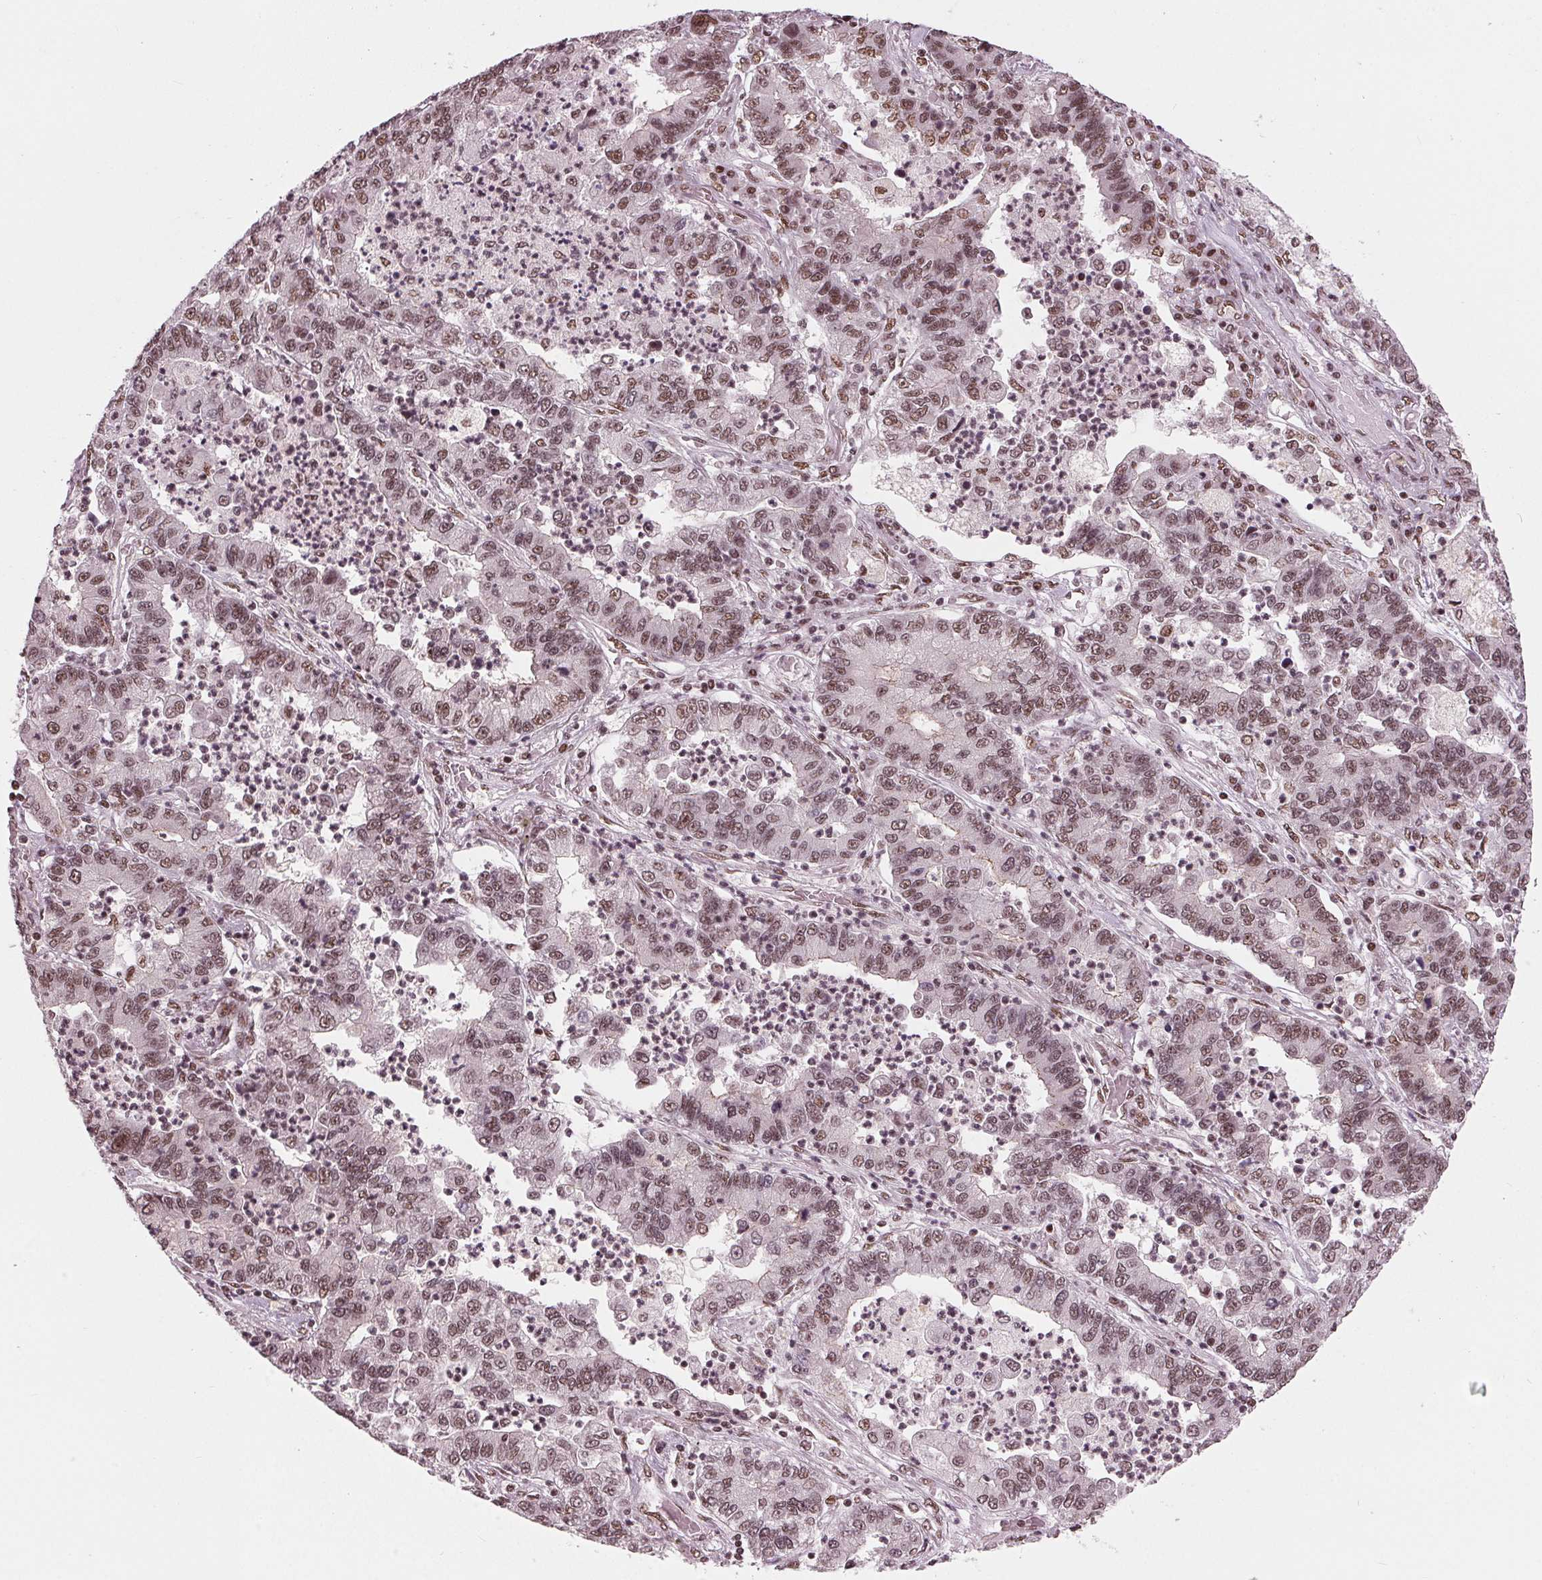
{"staining": {"intensity": "moderate", "quantity": ">75%", "location": "nuclear"}, "tissue": "lung cancer", "cell_type": "Tumor cells", "image_type": "cancer", "snomed": [{"axis": "morphology", "description": "Adenocarcinoma, NOS"}, {"axis": "topography", "description": "Lung"}], "caption": "IHC of human lung cancer (adenocarcinoma) reveals medium levels of moderate nuclear expression in approximately >75% of tumor cells.", "gene": "LSM2", "patient": {"sex": "female", "age": 57}}